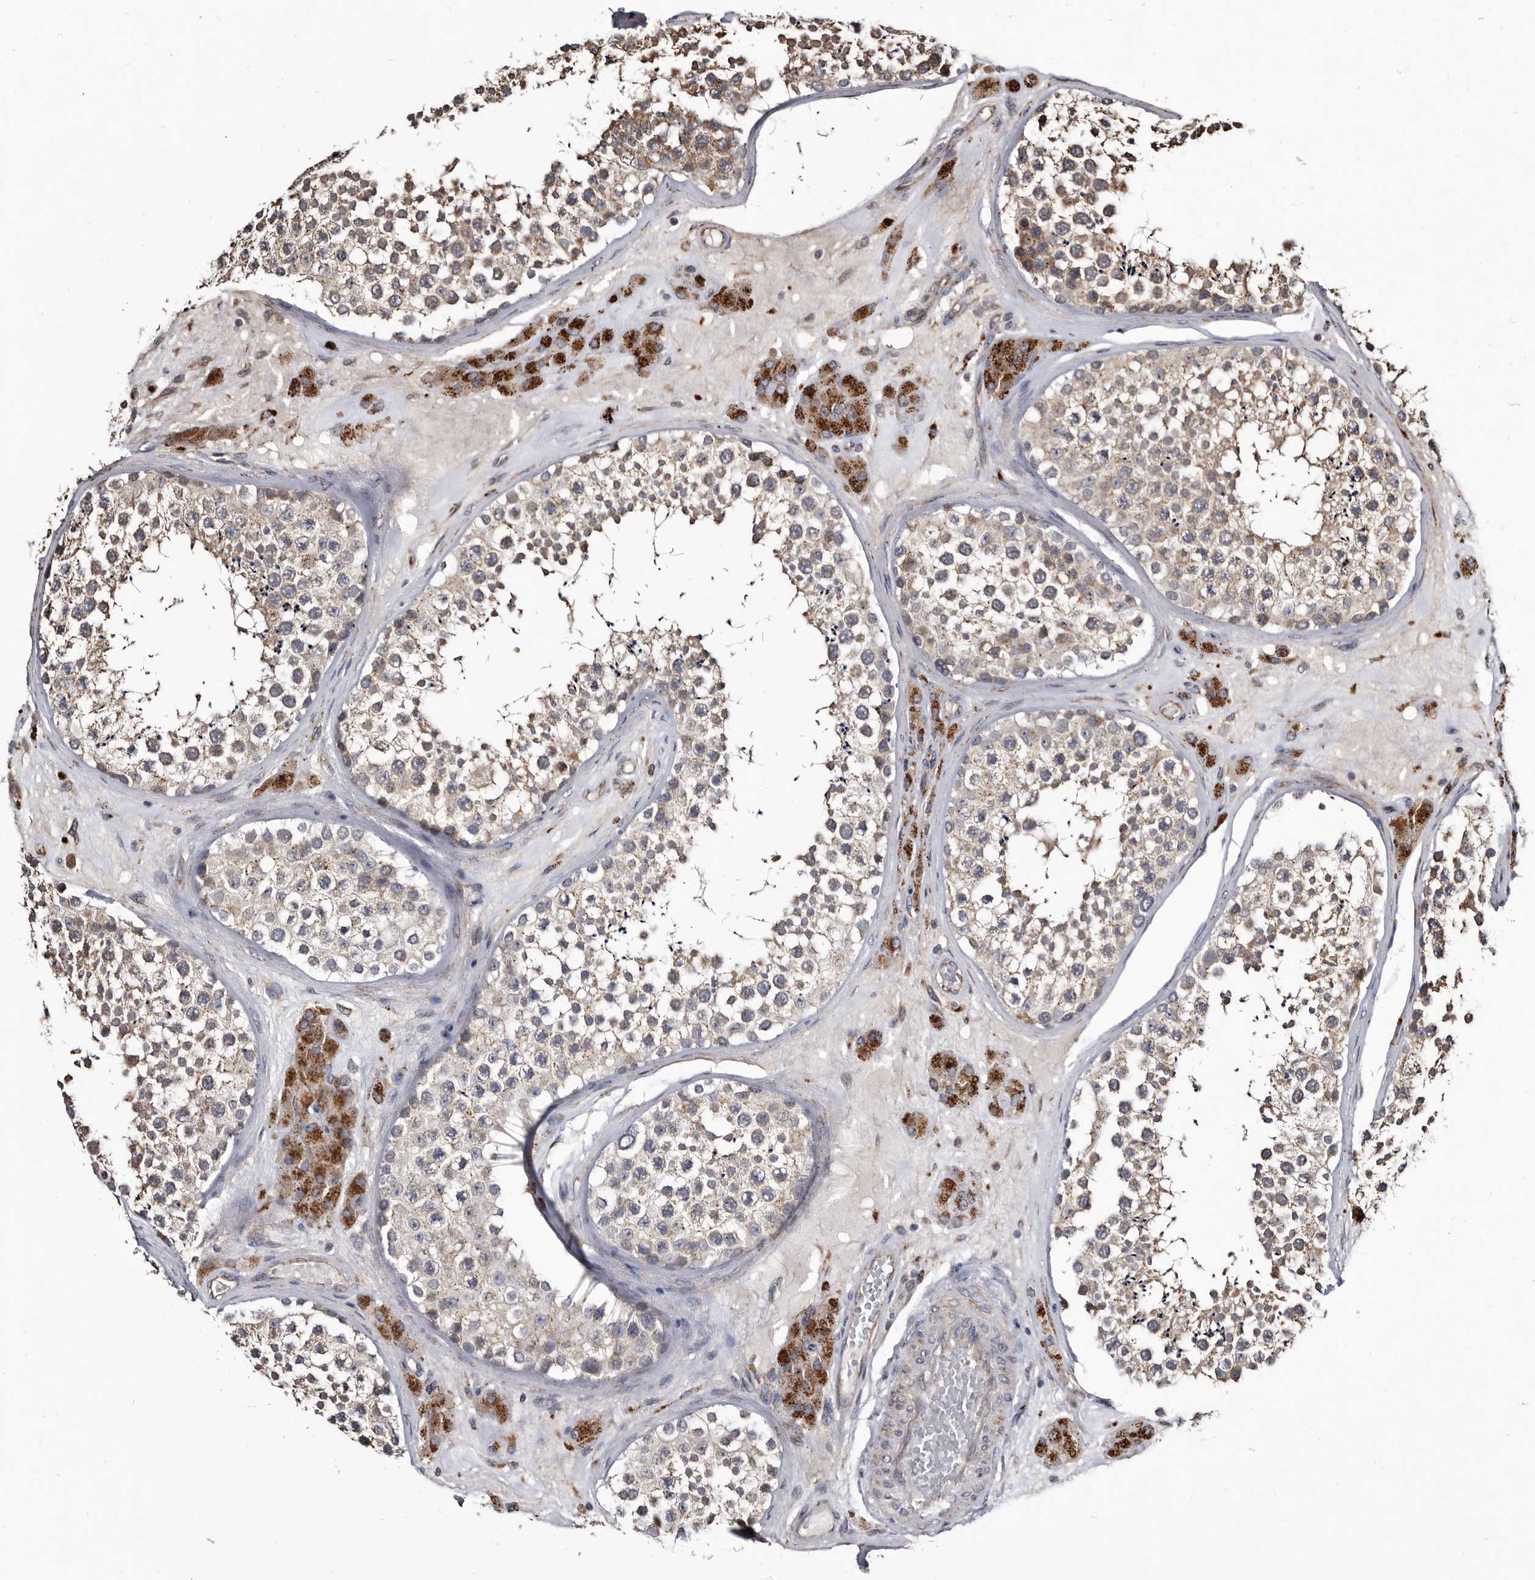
{"staining": {"intensity": "moderate", "quantity": ">75%", "location": "cytoplasmic/membranous"}, "tissue": "testis", "cell_type": "Cells in seminiferous ducts", "image_type": "normal", "snomed": [{"axis": "morphology", "description": "Normal tissue, NOS"}, {"axis": "topography", "description": "Testis"}], "caption": "Protein staining of unremarkable testis exhibits moderate cytoplasmic/membranous staining in approximately >75% of cells in seminiferous ducts.", "gene": "CTSA", "patient": {"sex": "male", "age": 46}}